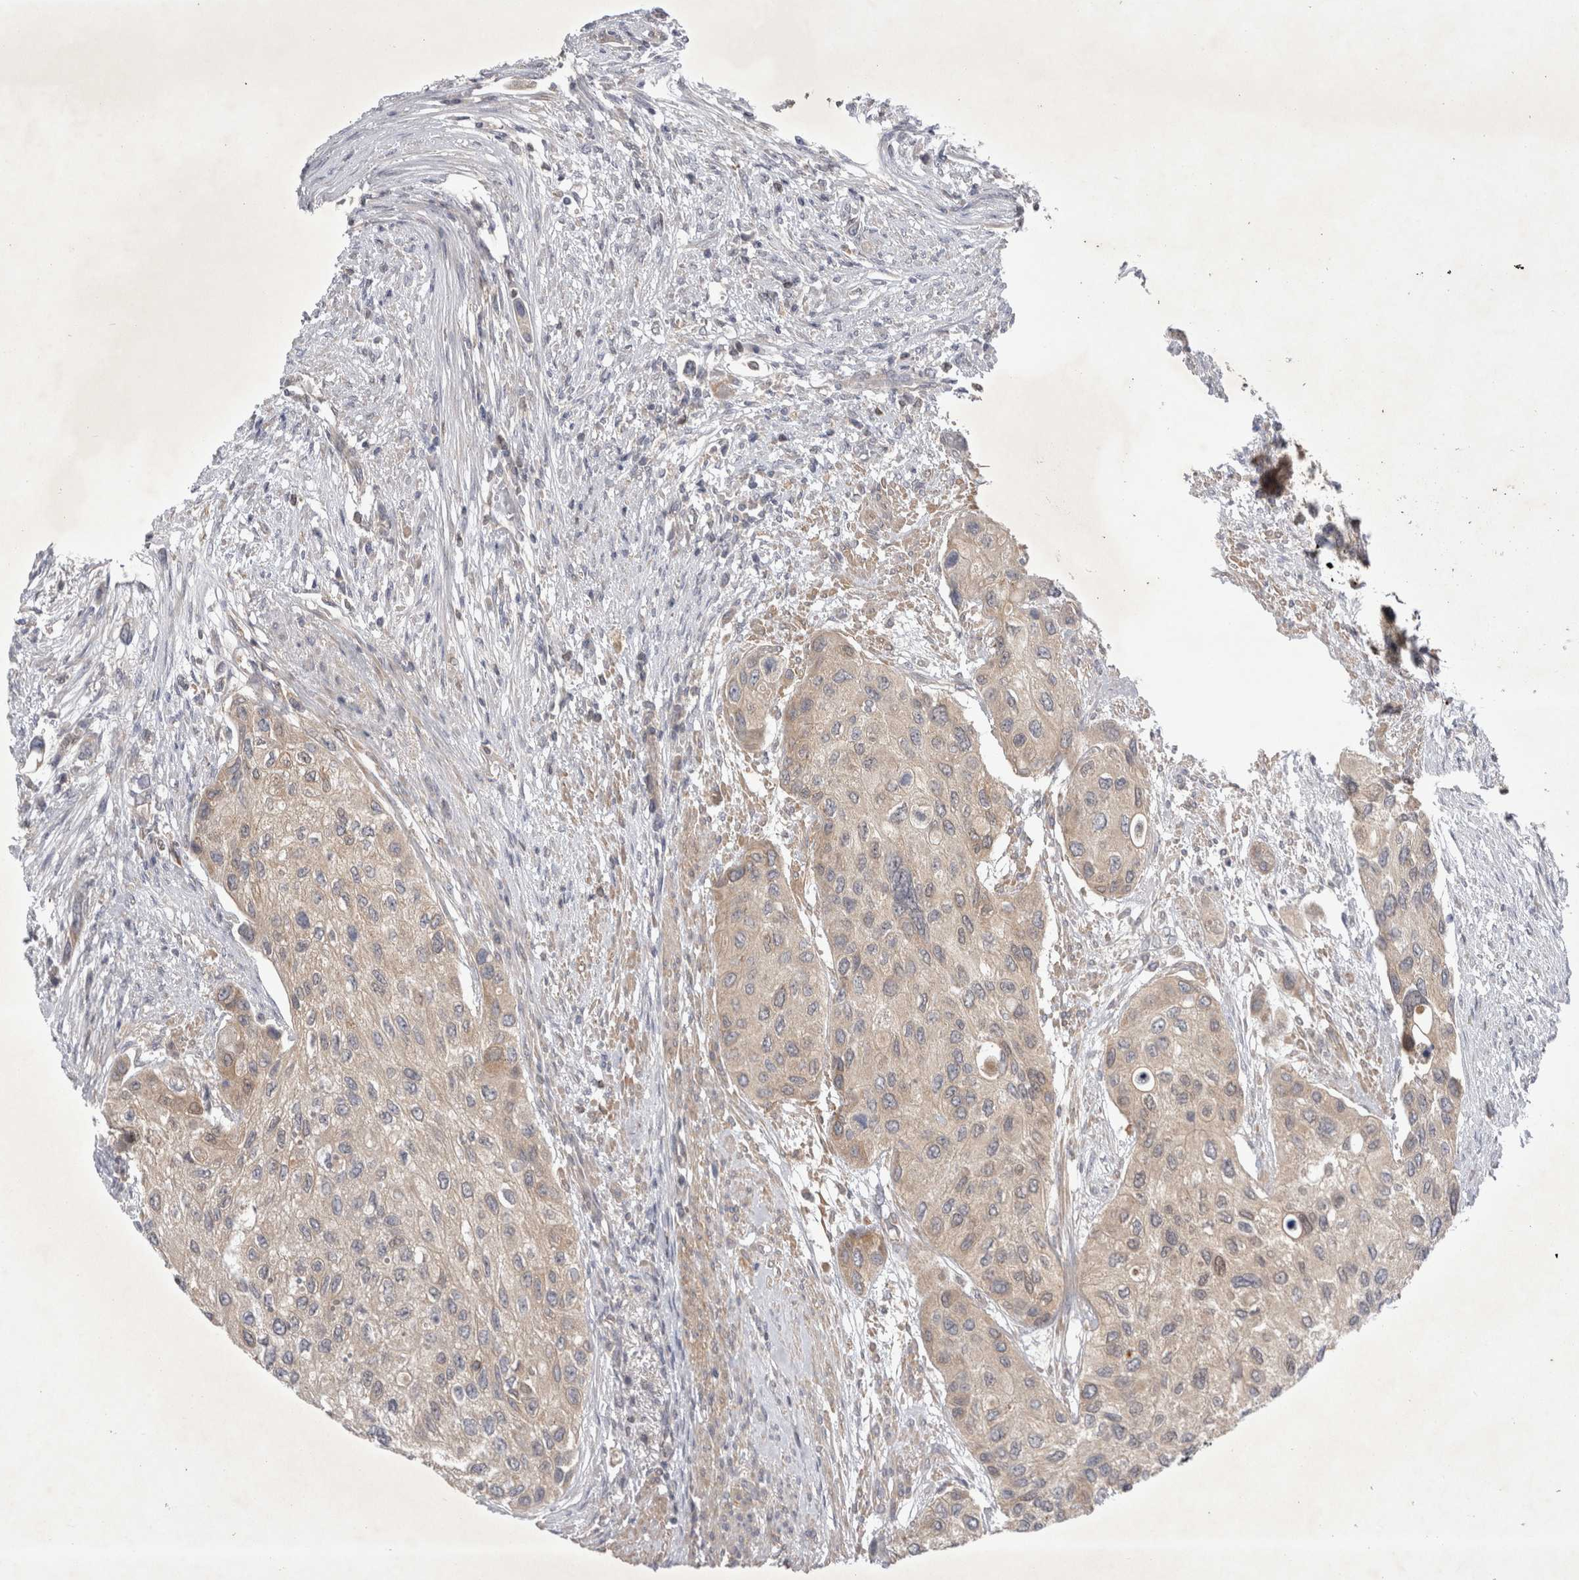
{"staining": {"intensity": "weak", "quantity": "25%-75%", "location": "cytoplasmic/membranous"}, "tissue": "urothelial cancer", "cell_type": "Tumor cells", "image_type": "cancer", "snomed": [{"axis": "morphology", "description": "Urothelial carcinoma, High grade"}, {"axis": "topography", "description": "Urinary bladder"}], "caption": "Protein analysis of urothelial carcinoma (high-grade) tissue displays weak cytoplasmic/membranous positivity in about 25%-75% of tumor cells.", "gene": "SRD5A3", "patient": {"sex": "female", "age": 56}}